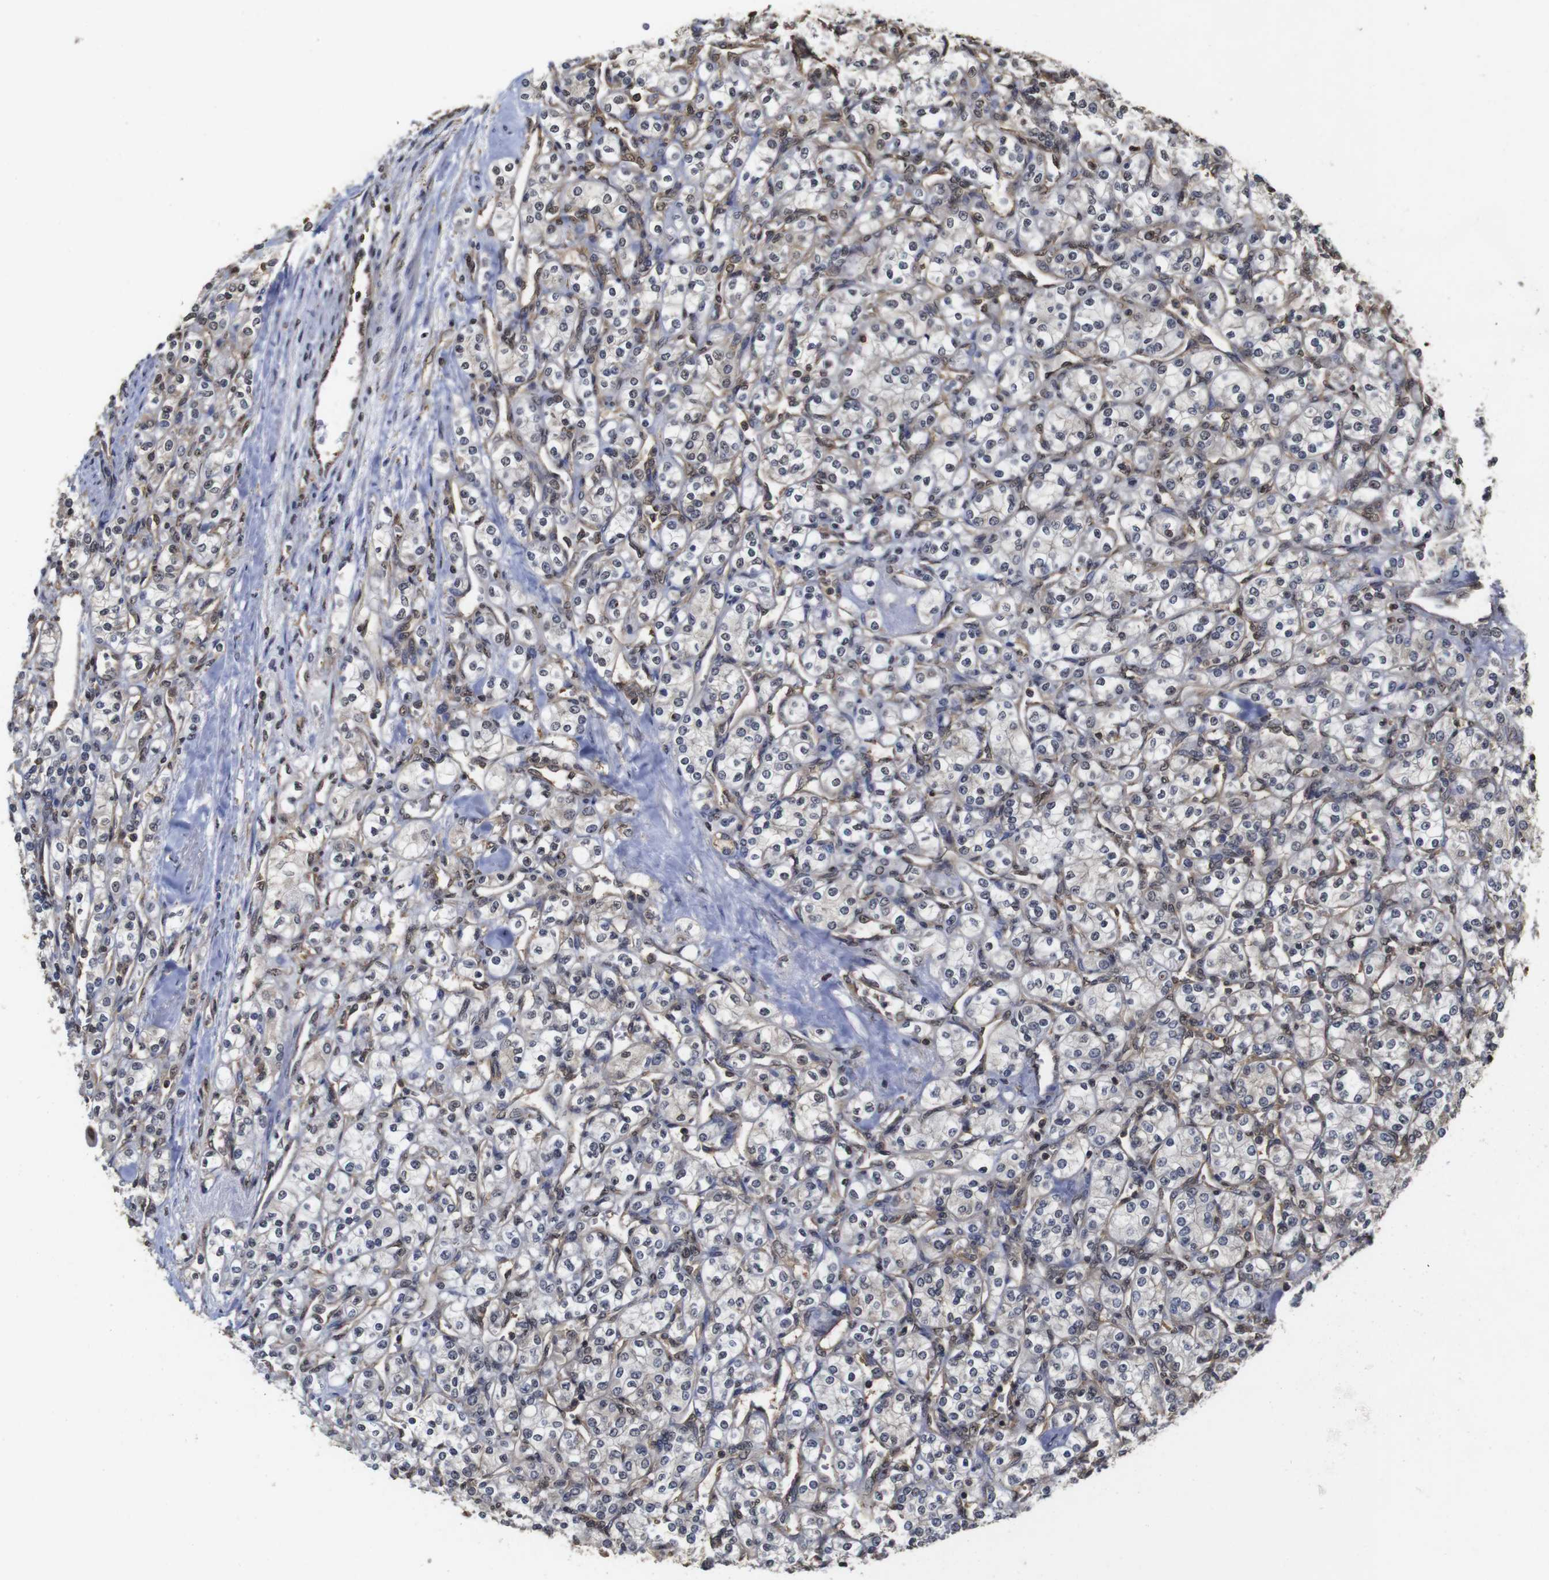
{"staining": {"intensity": "moderate", "quantity": "<25%", "location": "cytoplasmic/membranous,nuclear"}, "tissue": "renal cancer", "cell_type": "Tumor cells", "image_type": "cancer", "snomed": [{"axis": "morphology", "description": "Adenocarcinoma, NOS"}, {"axis": "topography", "description": "Kidney"}], "caption": "Protein positivity by immunohistochemistry (IHC) demonstrates moderate cytoplasmic/membranous and nuclear staining in about <25% of tumor cells in adenocarcinoma (renal).", "gene": "SUMO3", "patient": {"sex": "male", "age": 77}}